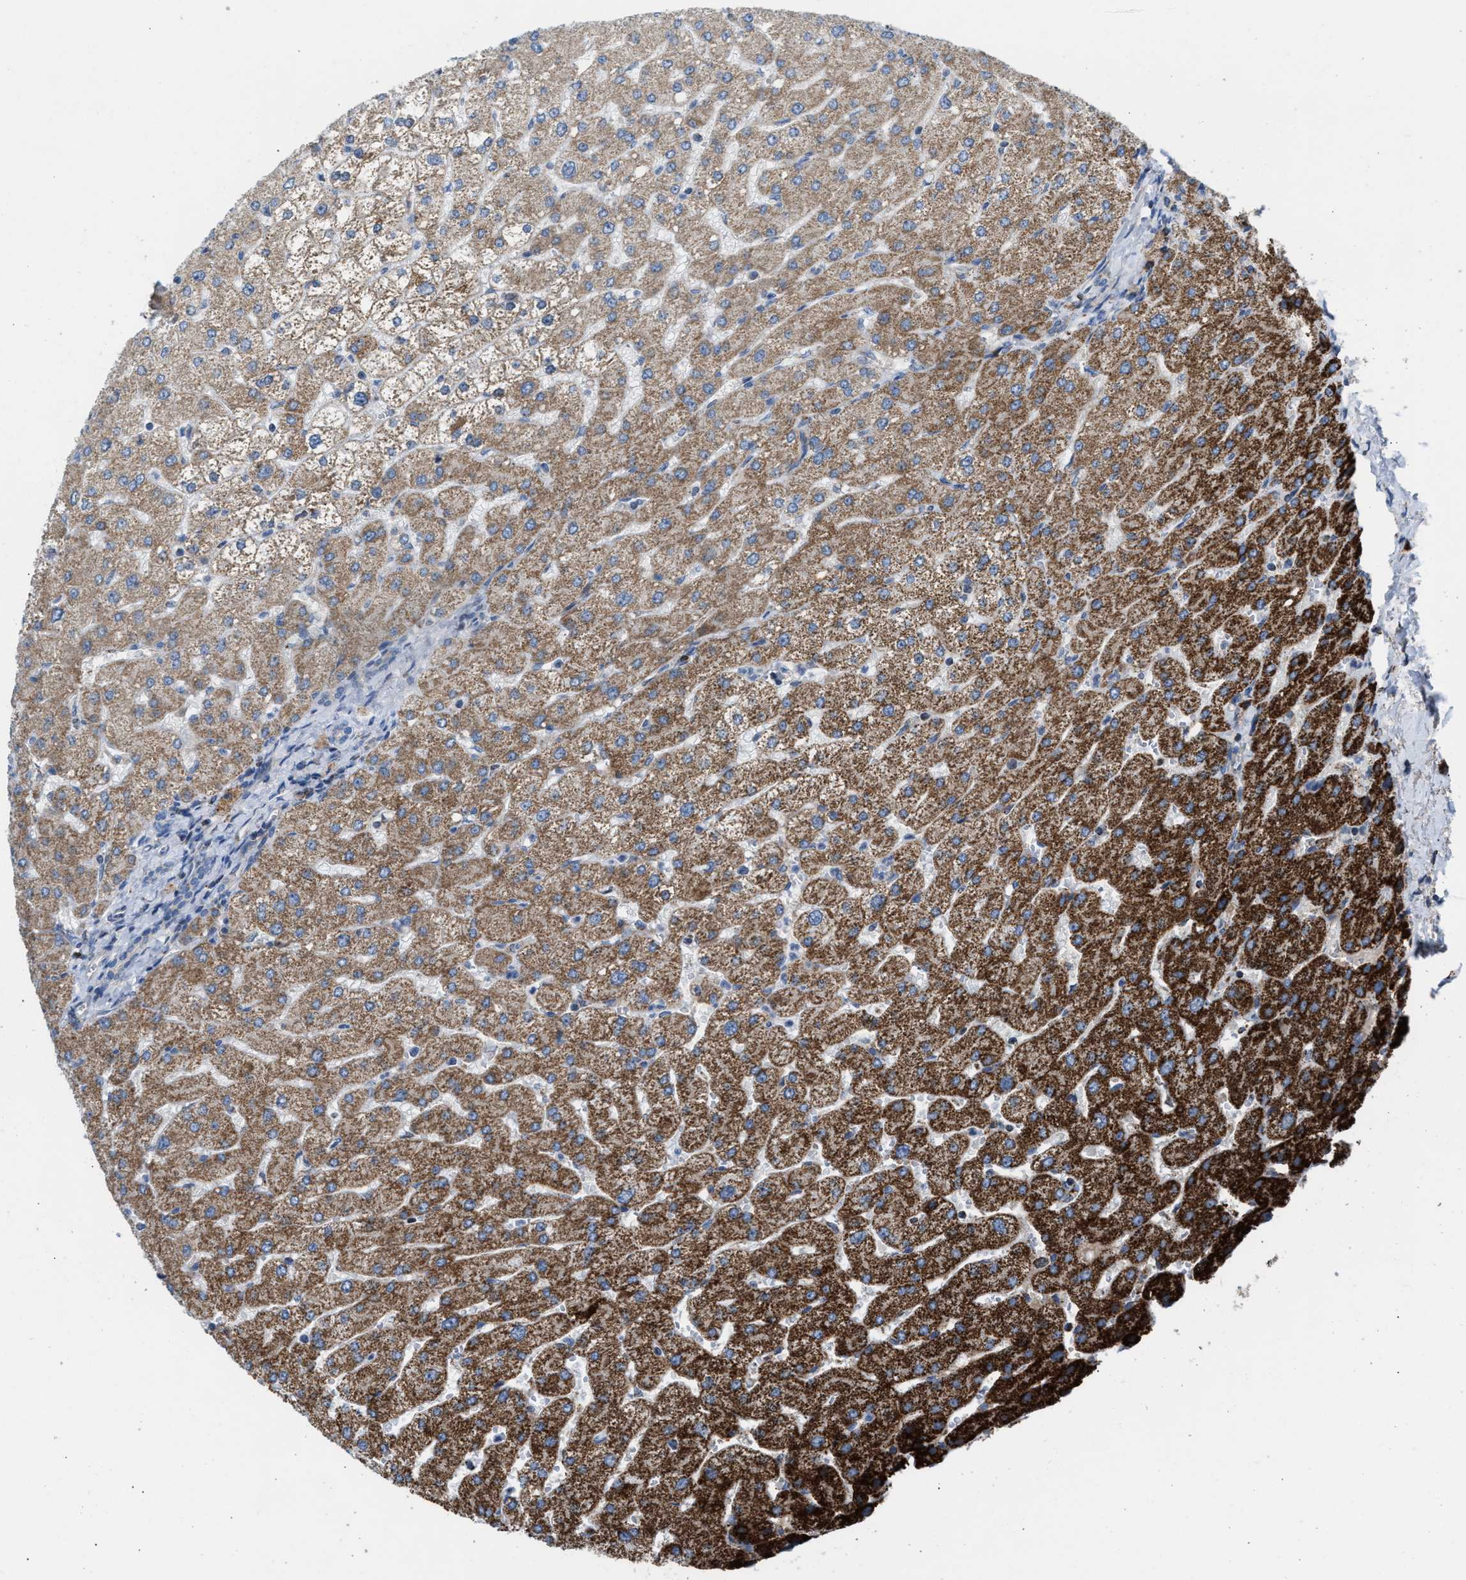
{"staining": {"intensity": "negative", "quantity": "none", "location": "none"}, "tissue": "liver", "cell_type": "Cholangiocytes", "image_type": "normal", "snomed": [{"axis": "morphology", "description": "Normal tissue, NOS"}, {"axis": "topography", "description": "Liver"}], "caption": "Benign liver was stained to show a protein in brown. There is no significant expression in cholangiocytes. Nuclei are stained in blue.", "gene": "PMPCA", "patient": {"sex": "male", "age": 55}}